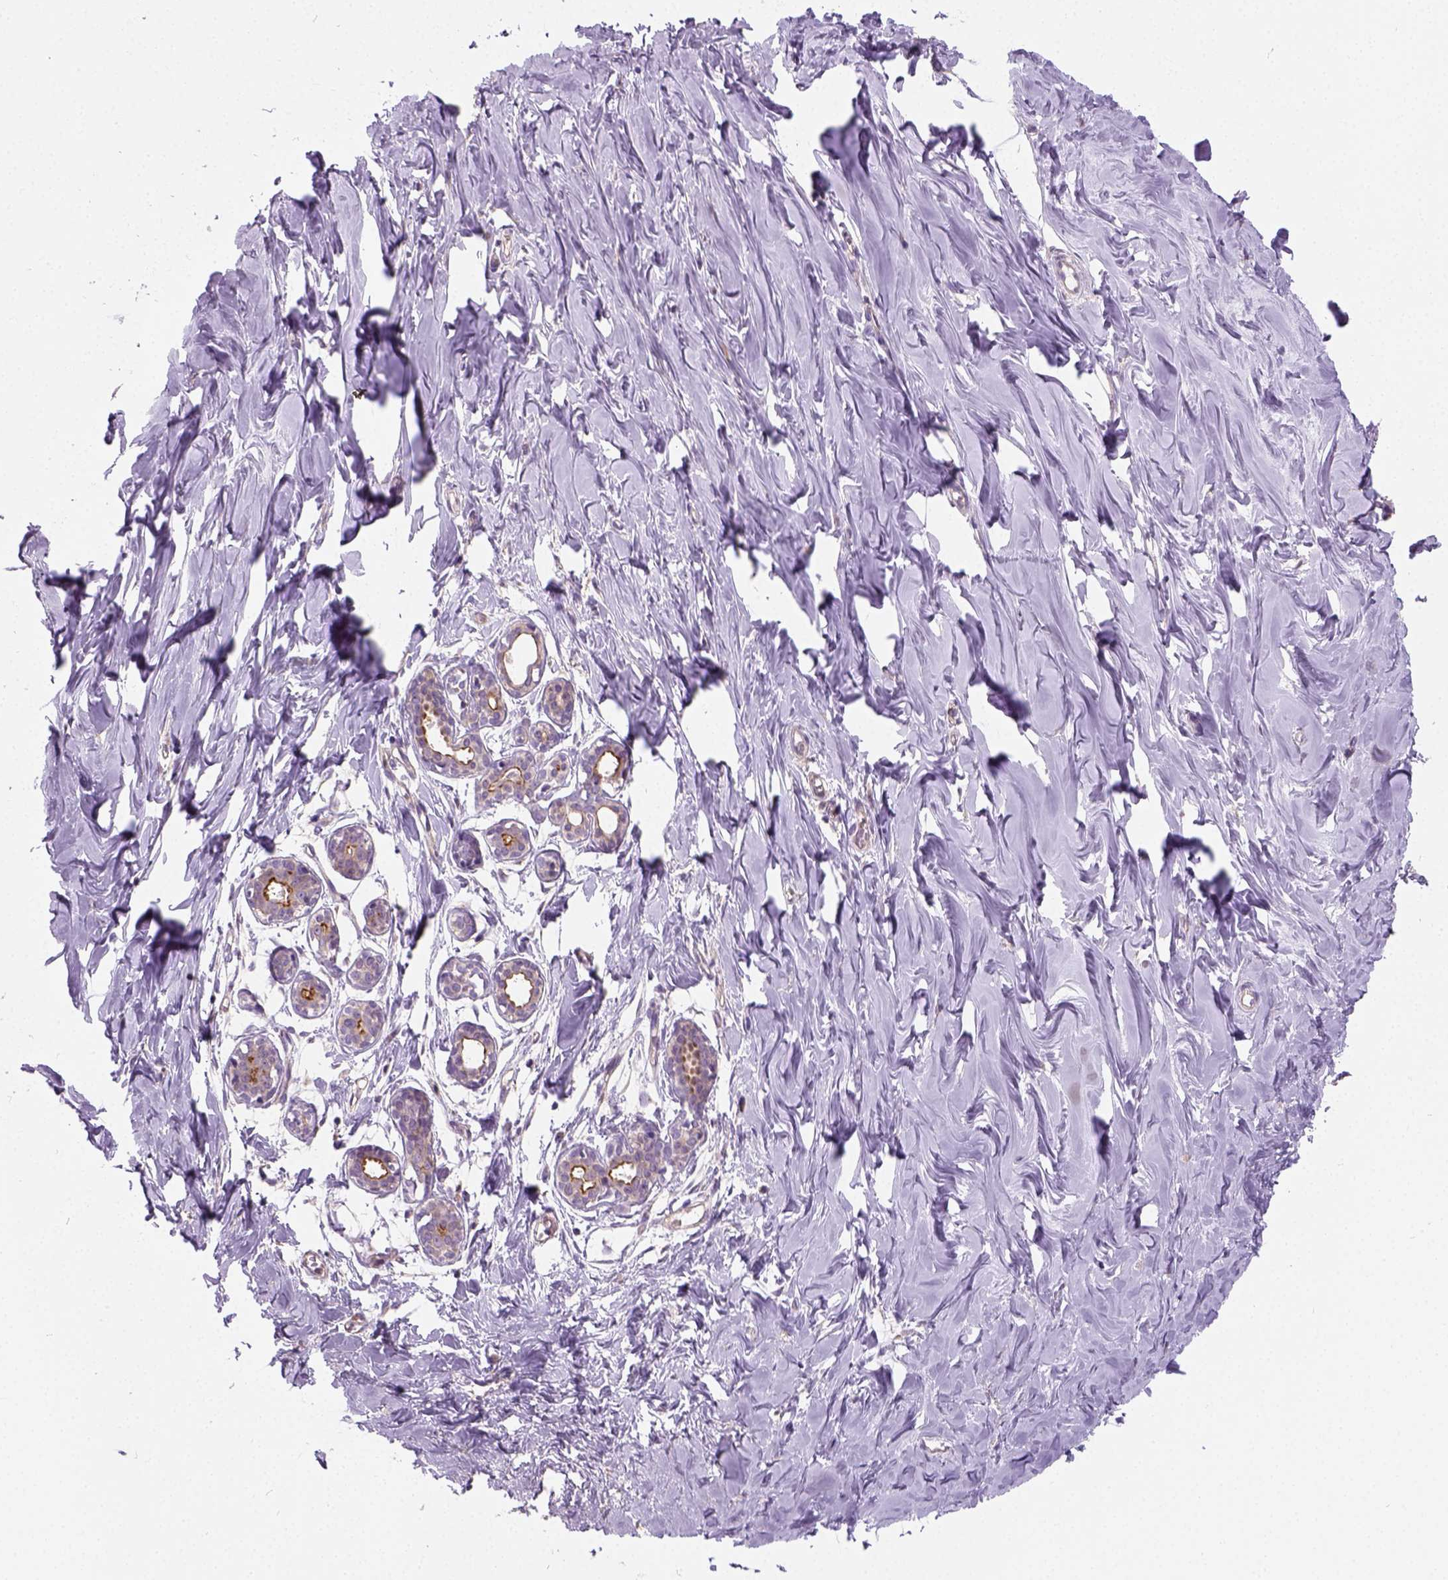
{"staining": {"intensity": "negative", "quantity": "none", "location": "none"}, "tissue": "breast", "cell_type": "Adipocytes", "image_type": "normal", "snomed": [{"axis": "morphology", "description": "Normal tissue, NOS"}, {"axis": "topography", "description": "Breast"}], "caption": "Breast stained for a protein using immunohistochemistry reveals no expression adipocytes.", "gene": "CRACR2A", "patient": {"sex": "female", "age": 27}}